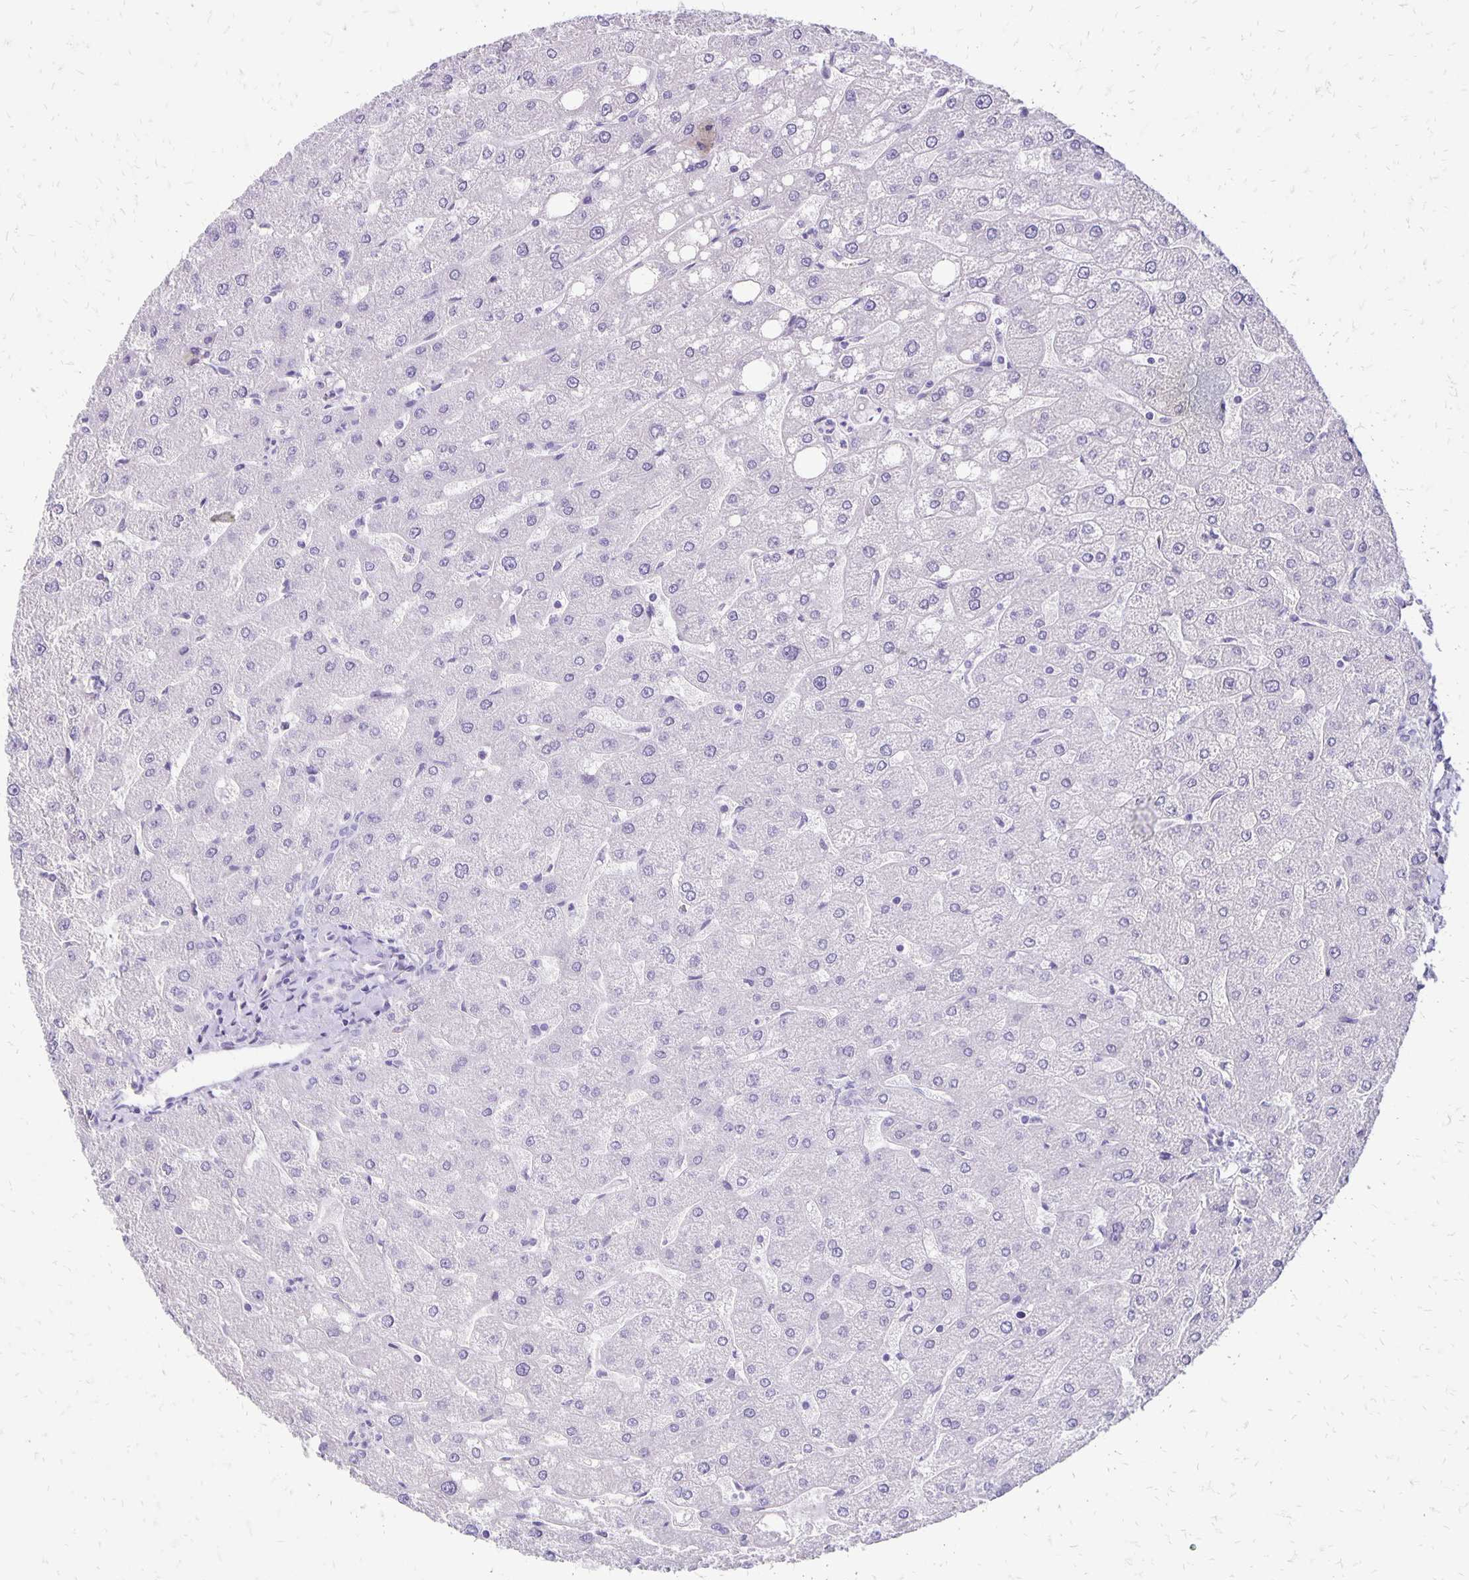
{"staining": {"intensity": "negative", "quantity": "none", "location": "none"}, "tissue": "liver", "cell_type": "Cholangiocytes", "image_type": "normal", "snomed": [{"axis": "morphology", "description": "Normal tissue, NOS"}, {"axis": "topography", "description": "Liver"}], "caption": "Immunohistochemistry (IHC) of unremarkable liver demonstrates no positivity in cholangiocytes. (DAB (3,3'-diaminobenzidine) immunohistochemistry (IHC) visualized using brightfield microscopy, high magnification).", "gene": "ANKRD45", "patient": {"sex": "male", "age": 67}}